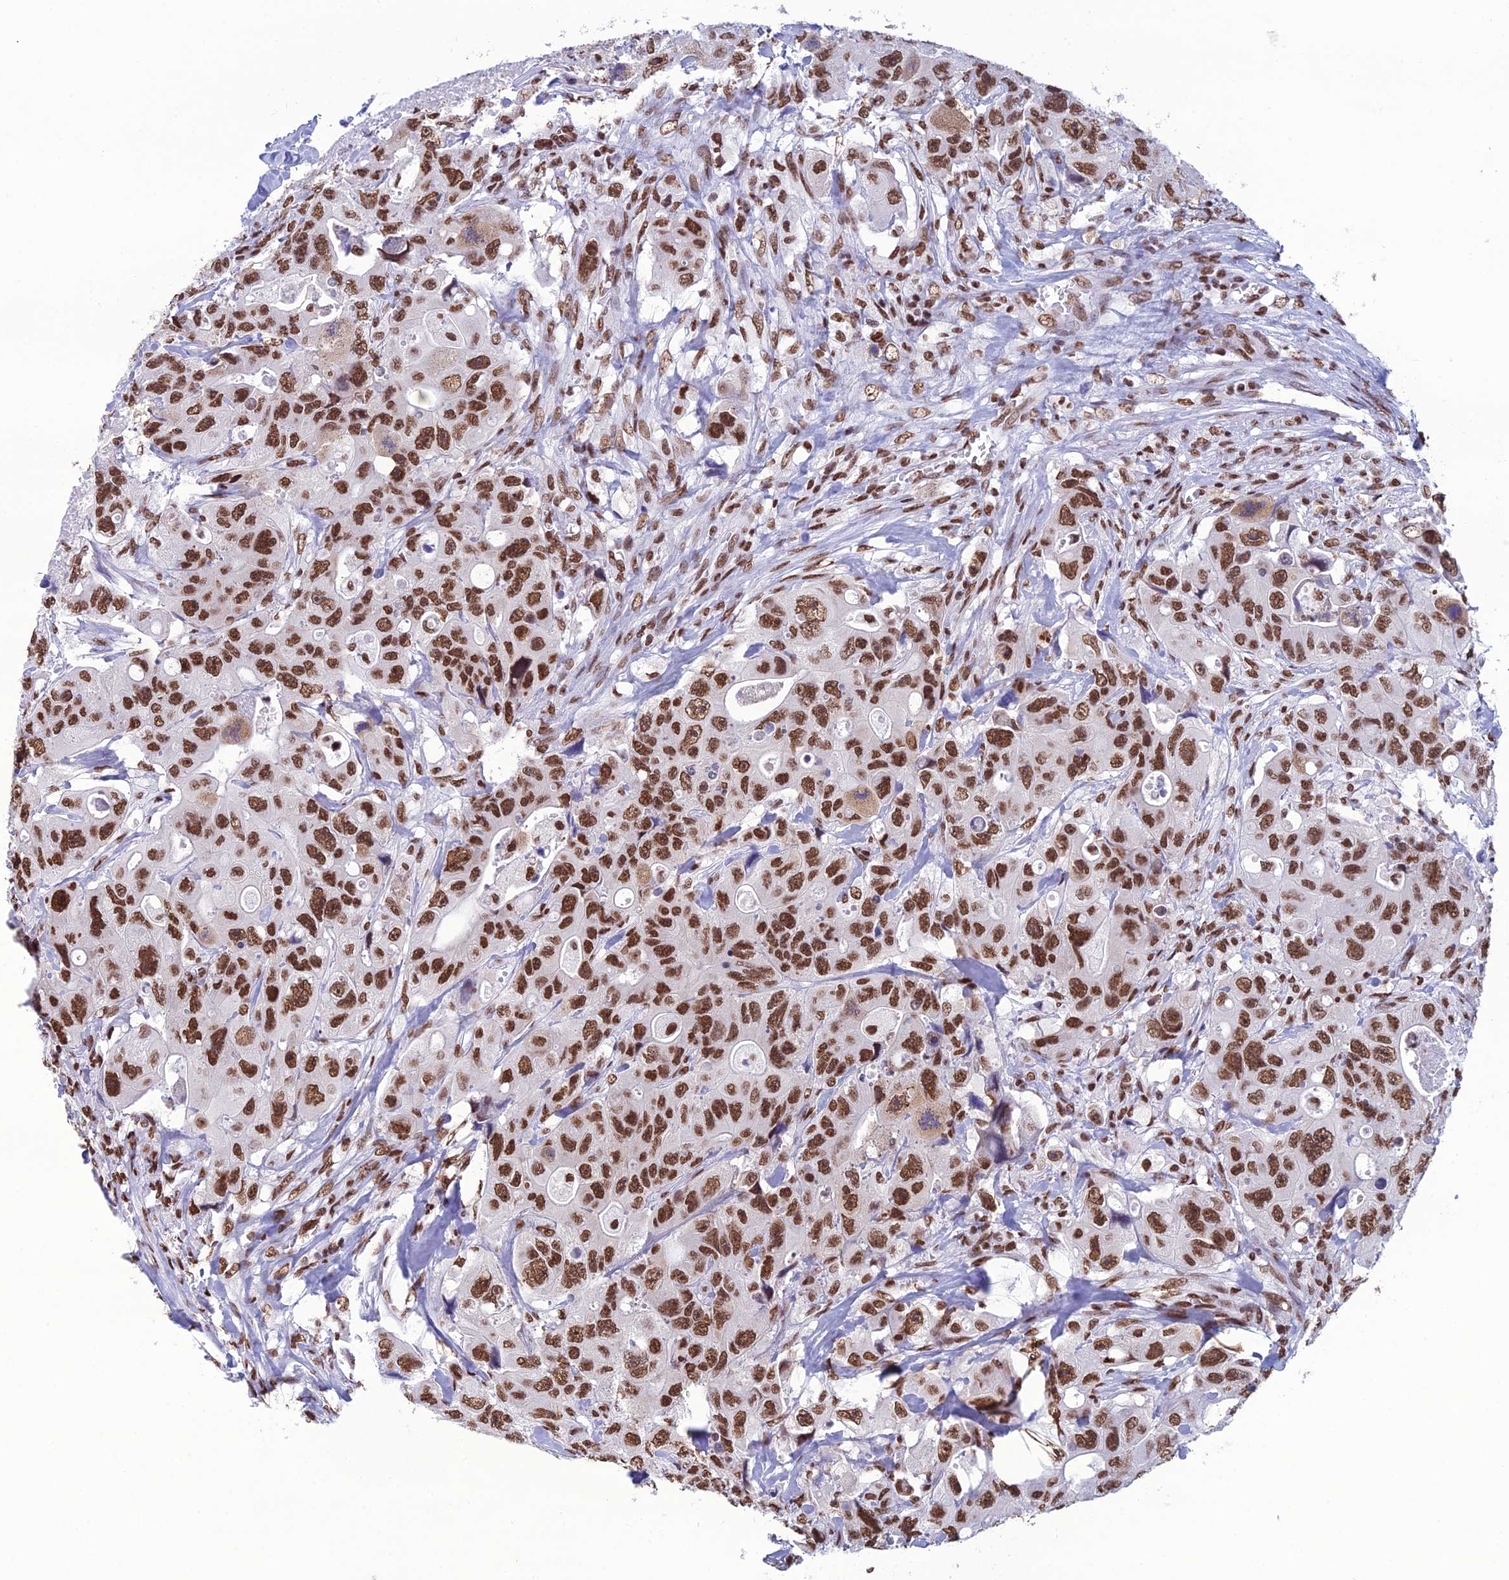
{"staining": {"intensity": "strong", "quantity": ">75%", "location": "nuclear"}, "tissue": "colorectal cancer", "cell_type": "Tumor cells", "image_type": "cancer", "snomed": [{"axis": "morphology", "description": "Adenocarcinoma, NOS"}, {"axis": "topography", "description": "Colon"}], "caption": "Protein staining reveals strong nuclear positivity in about >75% of tumor cells in colorectal adenocarcinoma.", "gene": "PRAMEF12", "patient": {"sex": "female", "age": 46}}